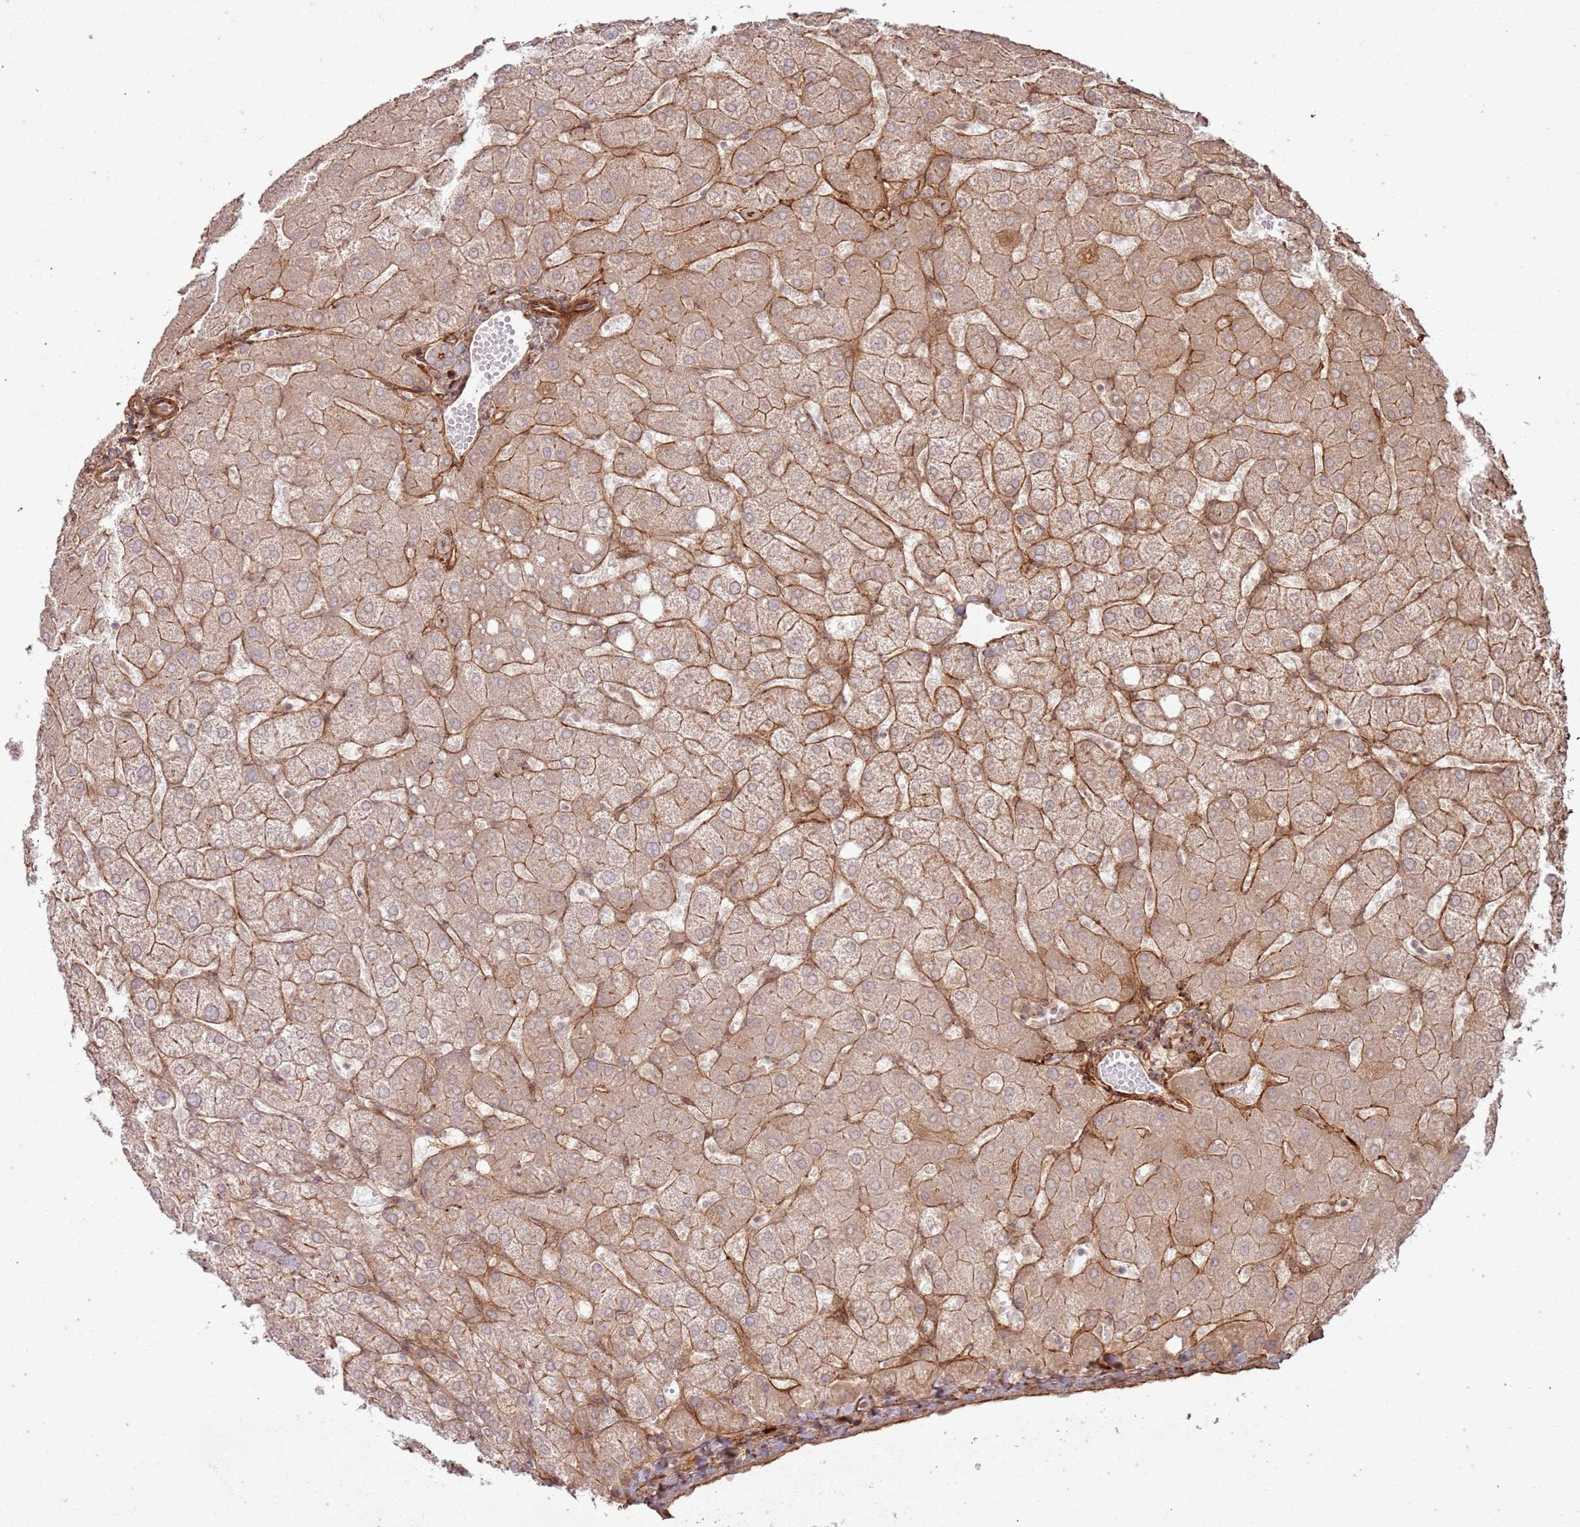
{"staining": {"intensity": "weak", "quantity": ">75%", "location": "cytoplasmic/membranous"}, "tissue": "liver", "cell_type": "Cholangiocytes", "image_type": "normal", "snomed": [{"axis": "morphology", "description": "Normal tissue, NOS"}, {"axis": "topography", "description": "Liver"}], "caption": "Immunohistochemistry (IHC) micrograph of normal liver stained for a protein (brown), which exhibits low levels of weak cytoplasmic/membranous positivity in approximately >75% of cholangiocytes.", "gene": "ZNF623", "patient": {"sex": "female", "age": 54}}